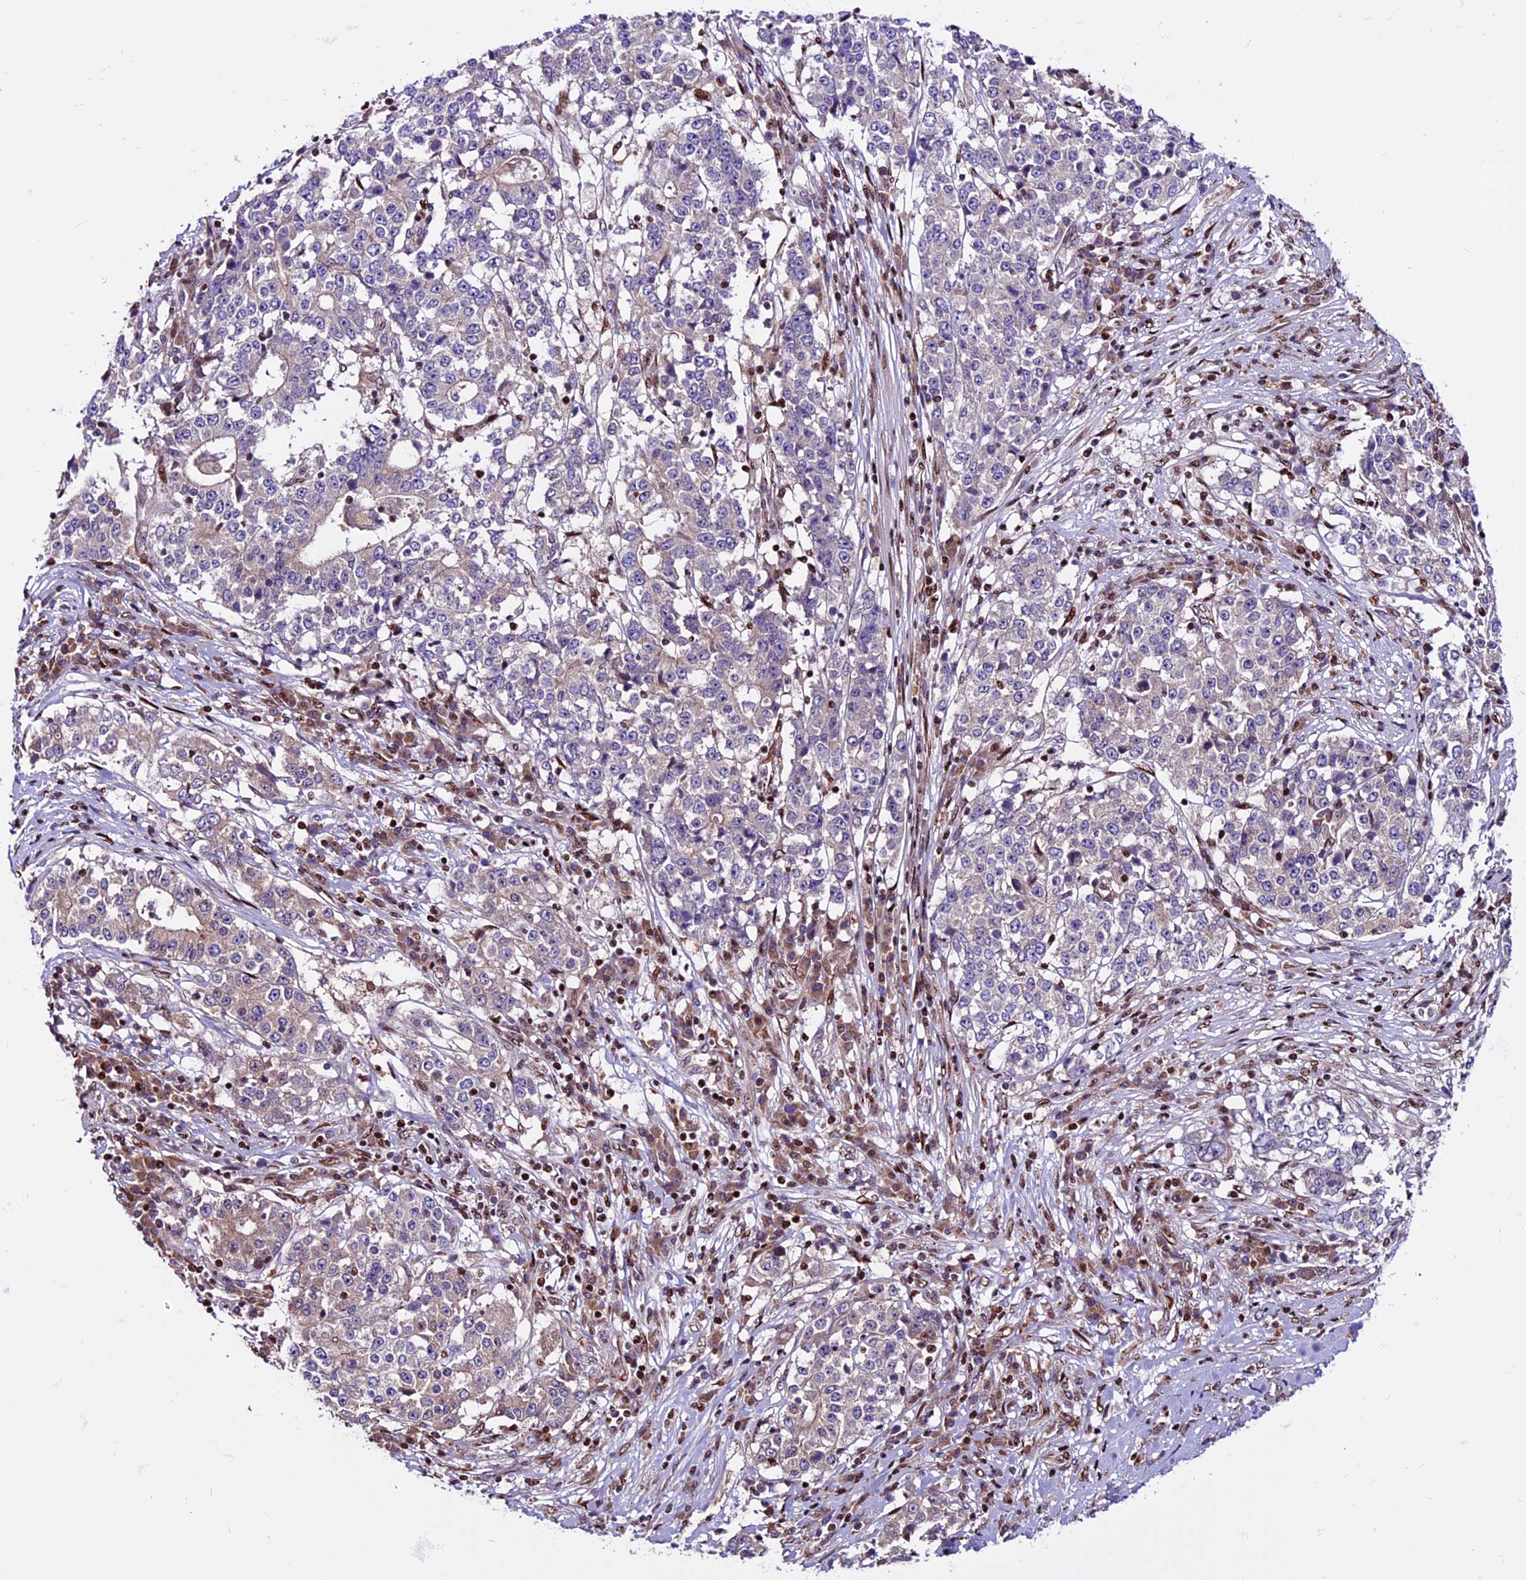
{"staining": {"intensity": "negative", "quantity": "none", "location": "none"}, "tissue": "stomach cancer", "cell_type": "Tumor cells", "image_type": "cancer", "snomed": [{"axis": "morphology", "description": "Adenocarcinoma, NOS"}, {"axis": "topography", "description": "Stomach"}], "caption": "This is an IHC histopathology image of stomach cancer. There is no positivity in tumor cells.", "gene": "RINL", "patient": {"sex": "male", "age": 59}}